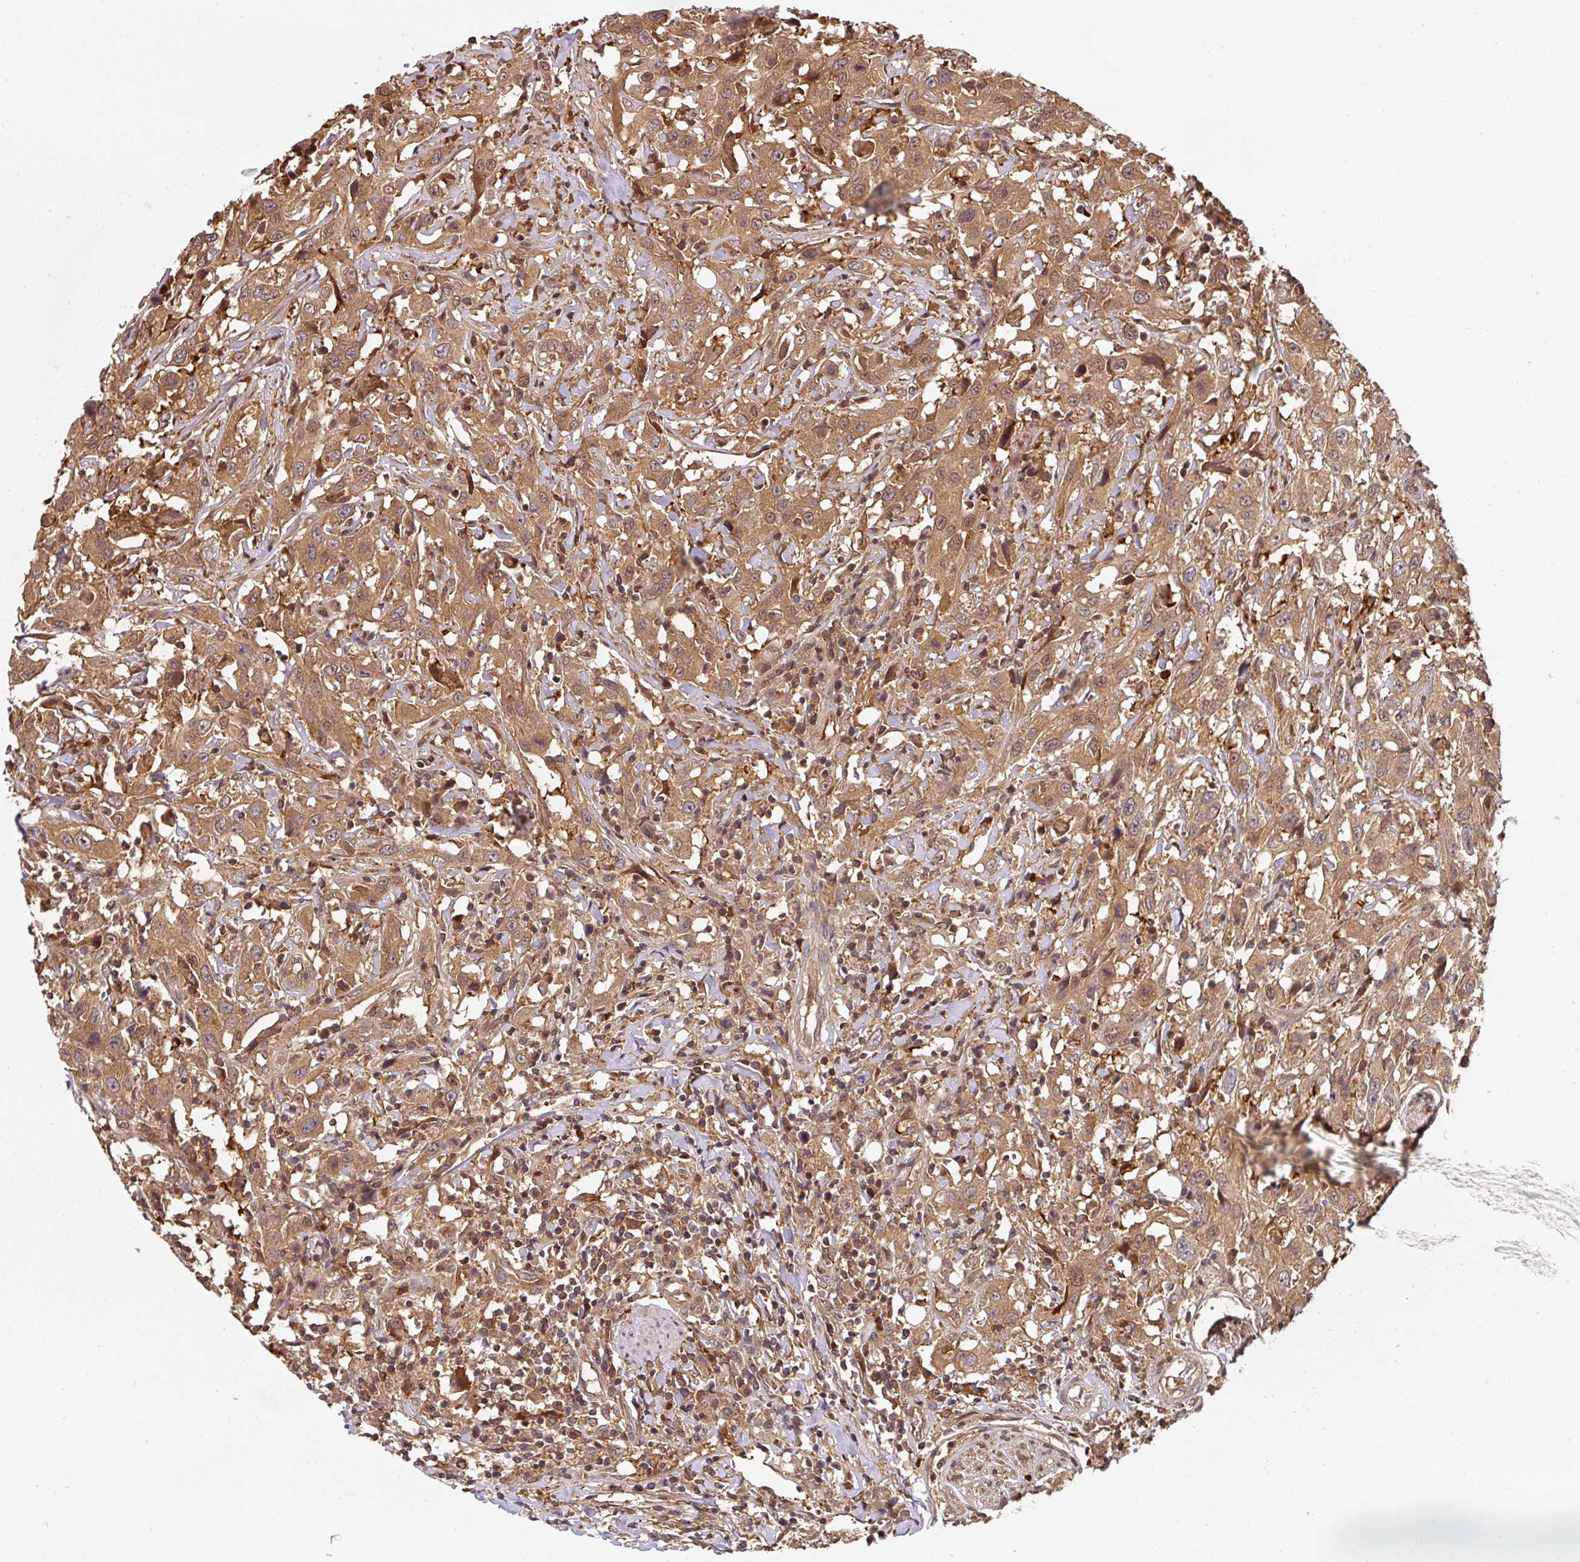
{"staining": {"intensity": "moderate", "quantity": ">75%", "location": "cytoplasmic/membranous"}, "tissue": "urothelial cancer", "cell_type": "Tumor cells", "image_type": "cancer", "snomed": [{"axis": "morphology", "description": "Urothelial carcinoma, High grade"}, {"axis": "topography", "description": "Urinary bladder"}], "caption": "A brown stain labels moderate cytoplasmic/membranous expression of a protein in urothelial cancer tumor cells. (Brightfield microscopy of DAB IHC at high magnification).", "gene": "ST13", "patient": {"sex": "male", "age": 61}}